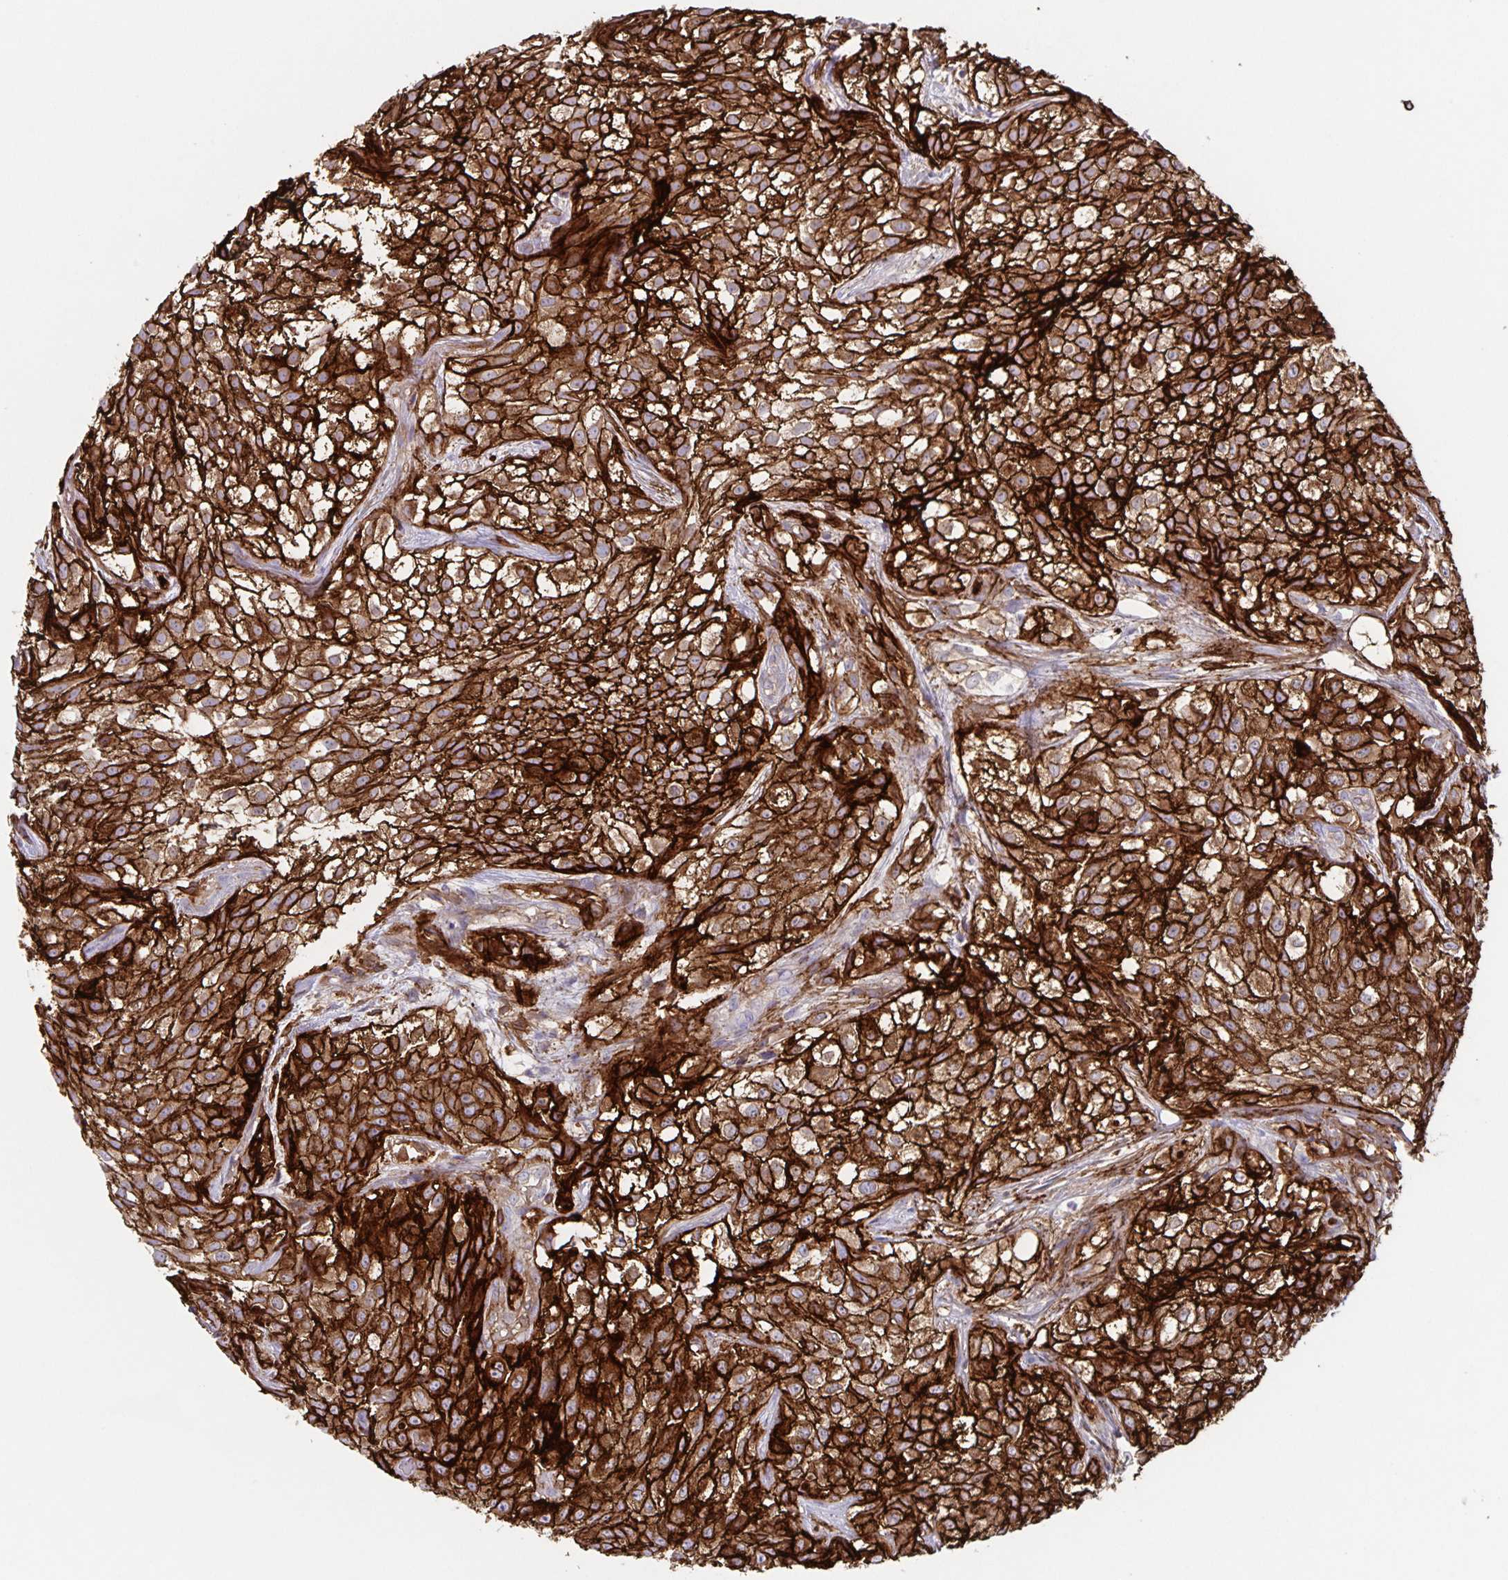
{"staining": {"intensity": "strong", "quantity": ">75%", "location": "cytoplasmic/membranous"}, "tissue": "urothelial cancer", "cell_type": "Tumor cells", "image_type": "cancer", "snomed": [{"axis": "morphology", "description": "Urothelial carcinoma, High grade"}, {"axis": "topography", "description": "Urinary bladder"}], "caption": "Brown immunohistochemical staining in human high-grade urothelial carcinoma demonstrates strong cytoplasmic/membranous staining in approximately >75% of tumor cells. (Stains: DAB in brown, nuclei in blue, Microscopy: brightfield microscopy at high magnification).", "gene": "ITGA2", "patient": {"sex": "male", "age": 56}}